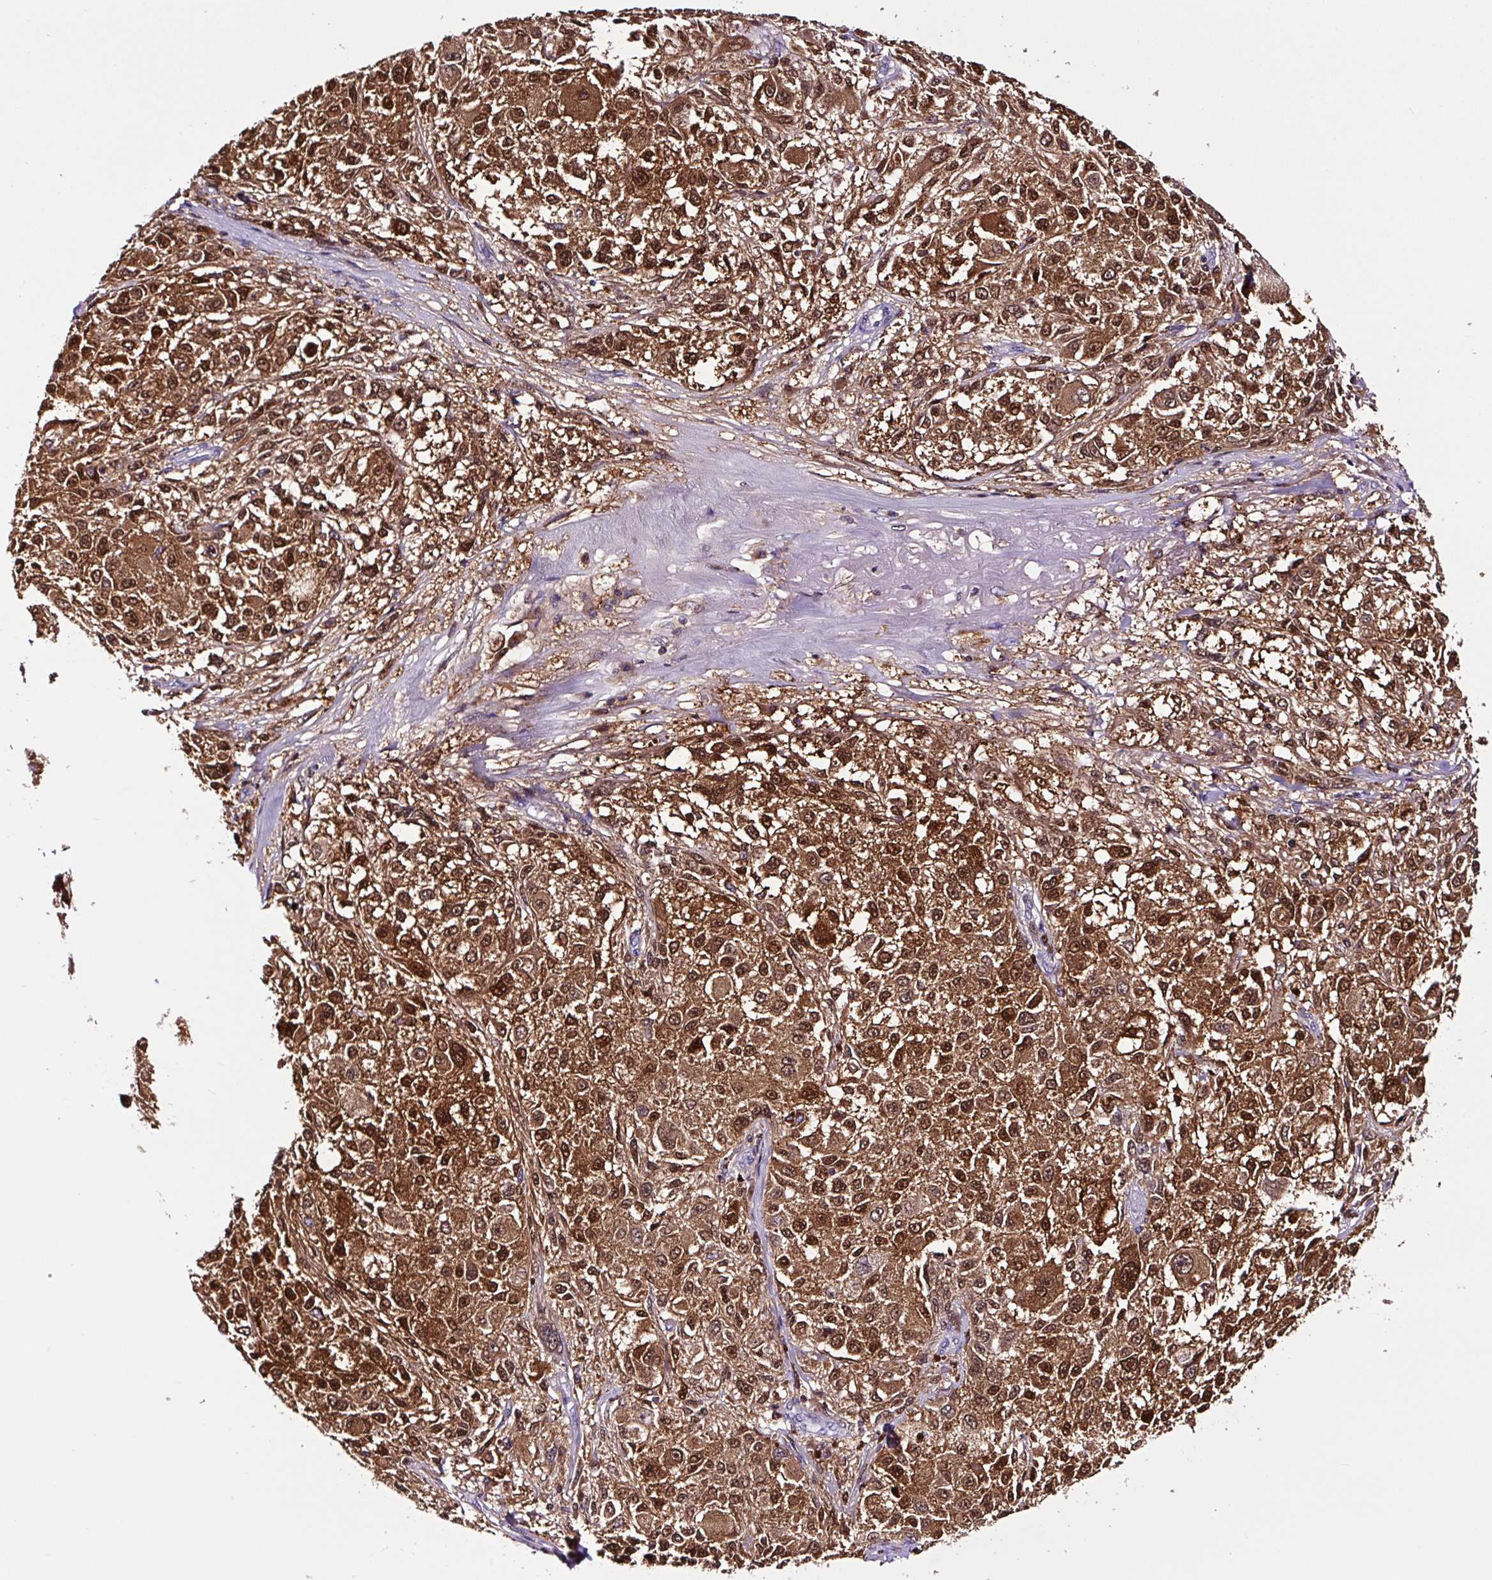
{"staining": {"intensity": "strong", "quantity": ">75%", "location": "cytoplasmic/membranous,nuclear"}, "tissue": "melanoma", "cell_type": "Tumor cells", "image_type": "cancer", "snomed": [{"axis": "morphology", "description": "Necrosis, NOS"}, {"axis": "morphology", "description": "Malignant melanoma, NOS"}, {"axis": "topography", "description": "Skin"}], "caption": "Immunohistochemistry of human melanoma reveals high levels of strong cytoplasmic/membranous and nuclear expression in about >75% of tumor cells. (Stains: DAB in brown, nuclei in blue, Microscopy: brightfield microscopy at high magnification).", "gene": "TAFA3", "patient": {"sex": "female", "age": 87}}